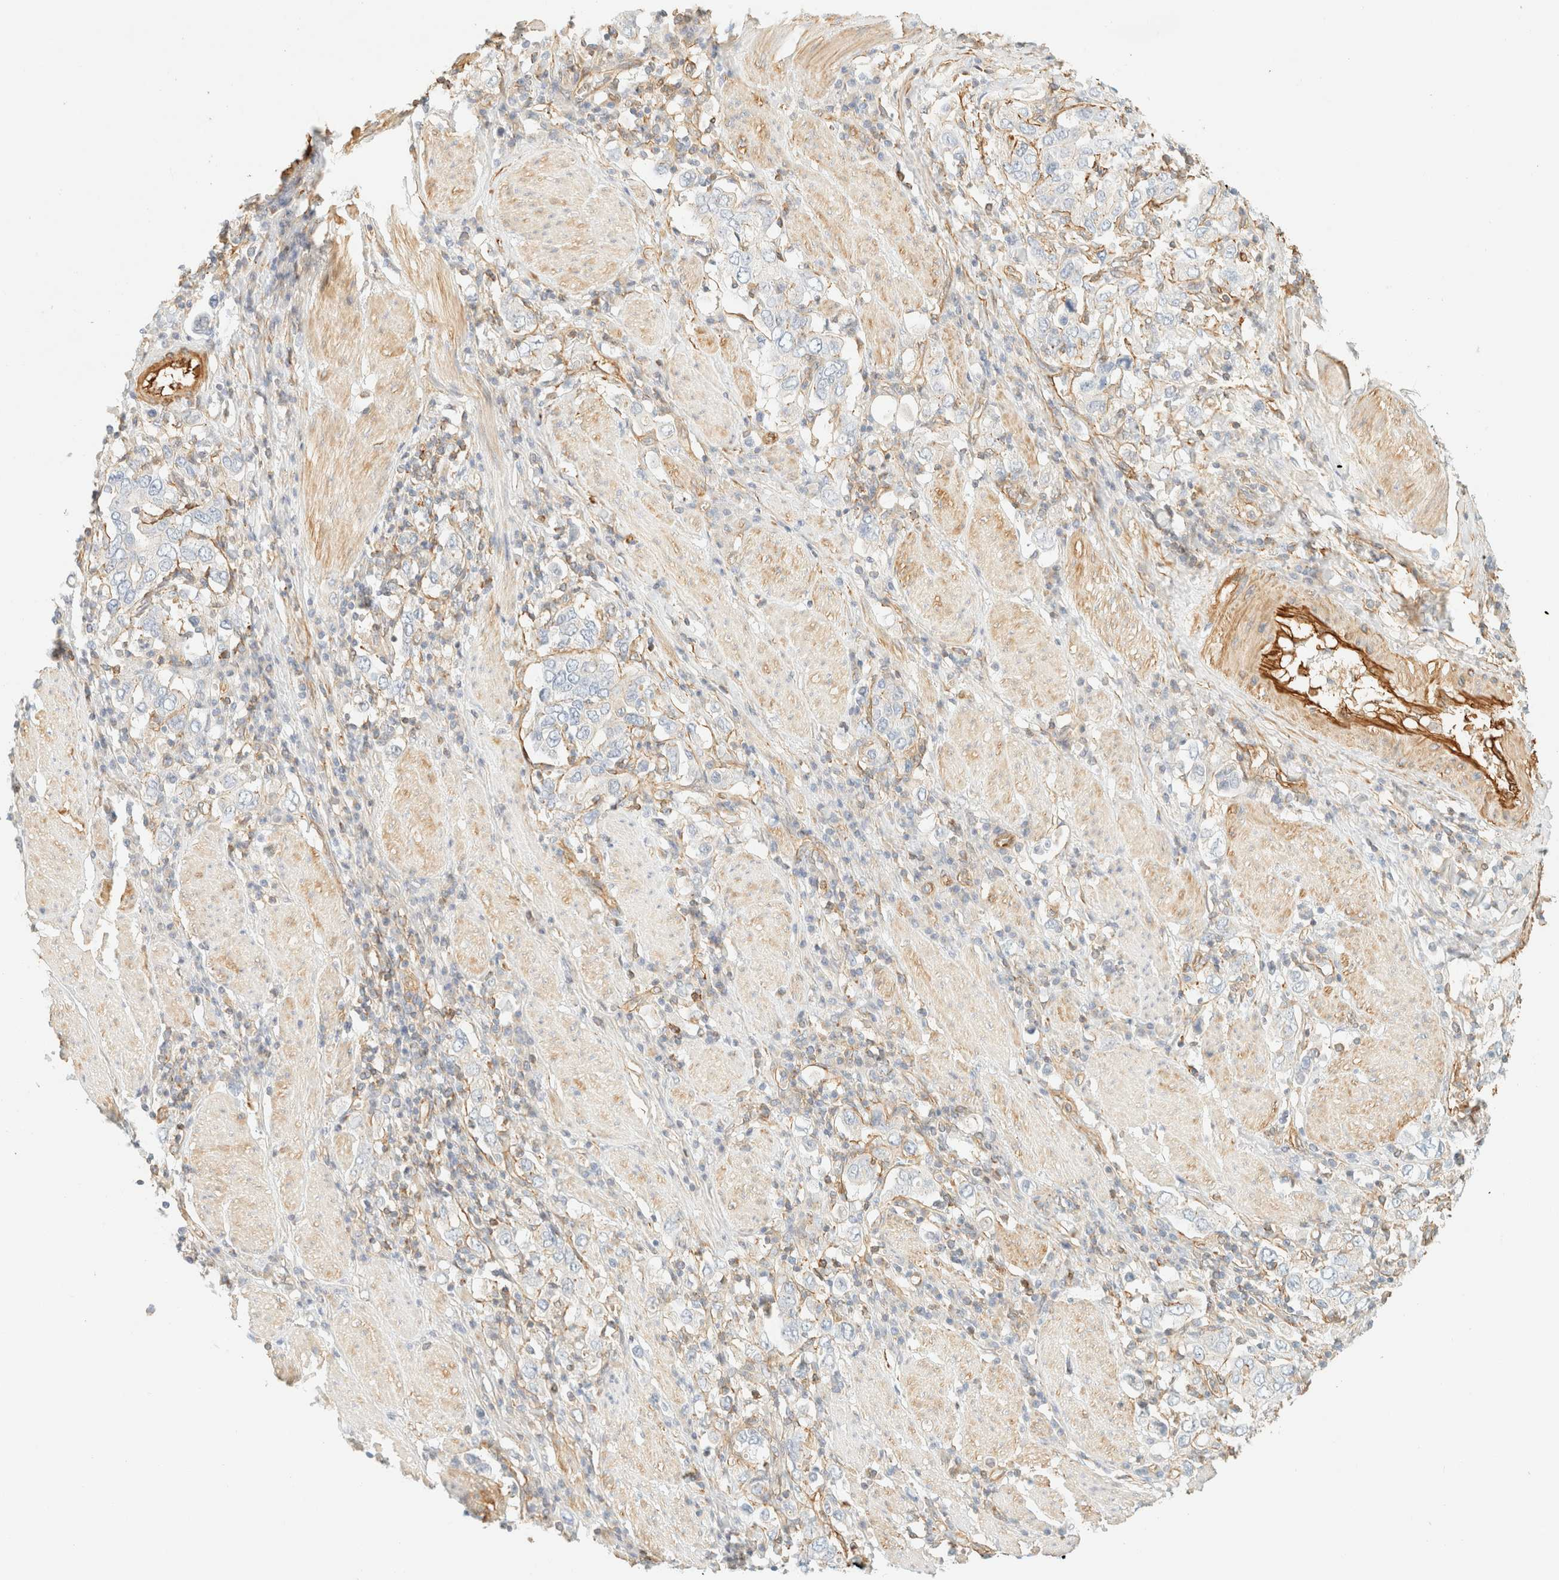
{"staining": {"intensity": "negative", "quantity": "none", "location": "none"}, "tissue": "stomach cancer", "cell_type": "Tumor cells", "image_type": "cancer", "snomed": [{"axis": "morphology", "description": "Adenocarcinoma, NOS"}, {"axis": "topography", "description": "Stomach, upper"}], "caption": "Immunohistochemical staining of stomach cancer (adenocarcinoma) reveals no significant staining in tumor cells.", "gene": "OTOP2", "patient": {"sex": "male", "age": 62}}